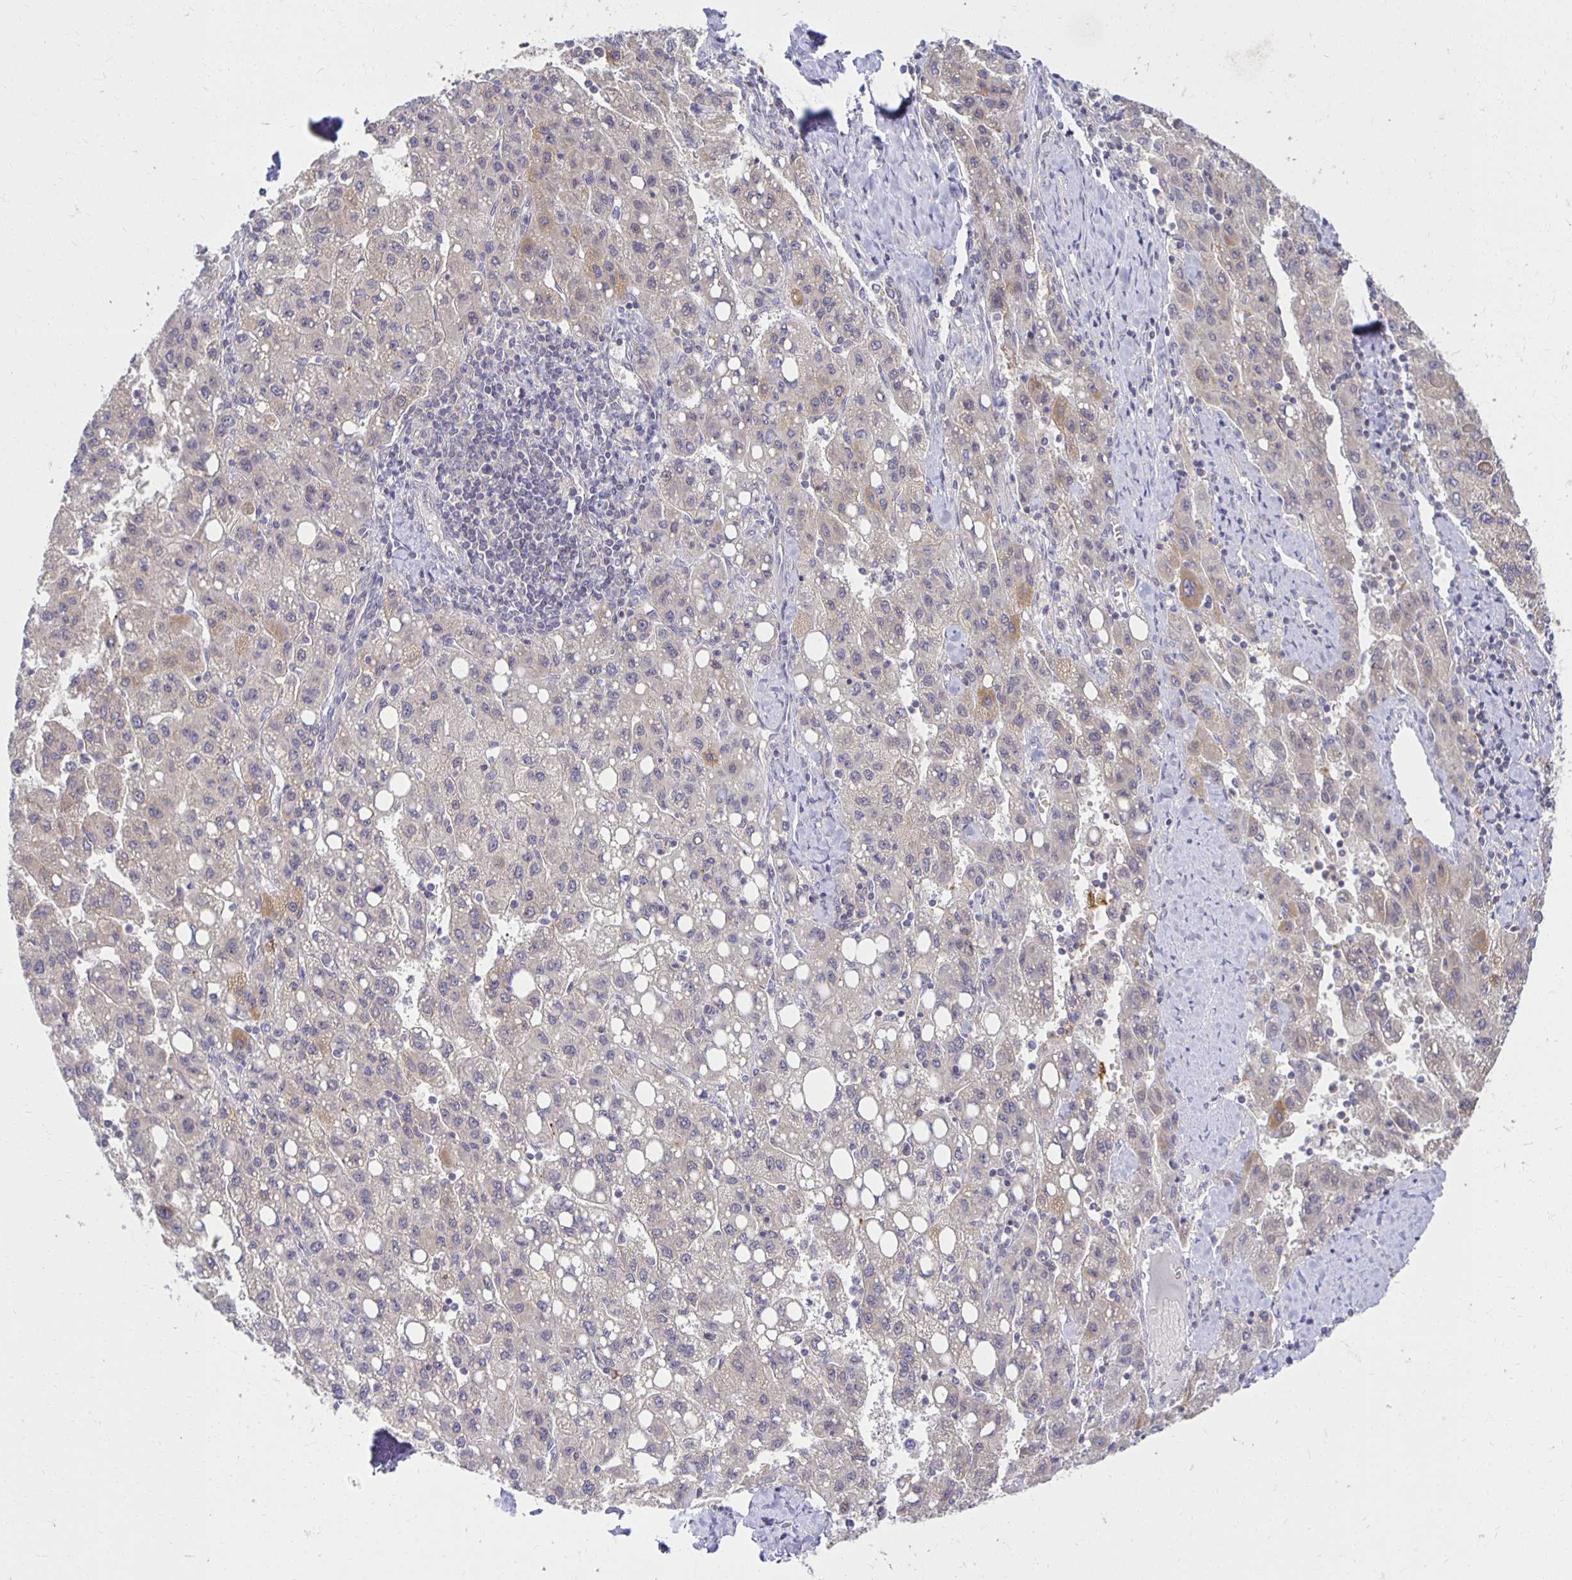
{"staining": {"intensity": "weak", "quantity": "<25%", "location": "cytoplasmic/membranous"}, "tissue": "liver cancer", "cell_type": "Tumor cells", "image_type": "cancer", "snomed": [{"axis": "morphology", "description": "Carcinoma, Hepatocellular, NOS"}, {"axis": "topography", "description": "Liver"}], "caption": "A high-resolution micrograph shows immunohistochemistry staining of liver cancer, which reveals no significant expression in tumor cells.", "gene": "MIEN1", "patient": {"sex": "female", "age": 82}}